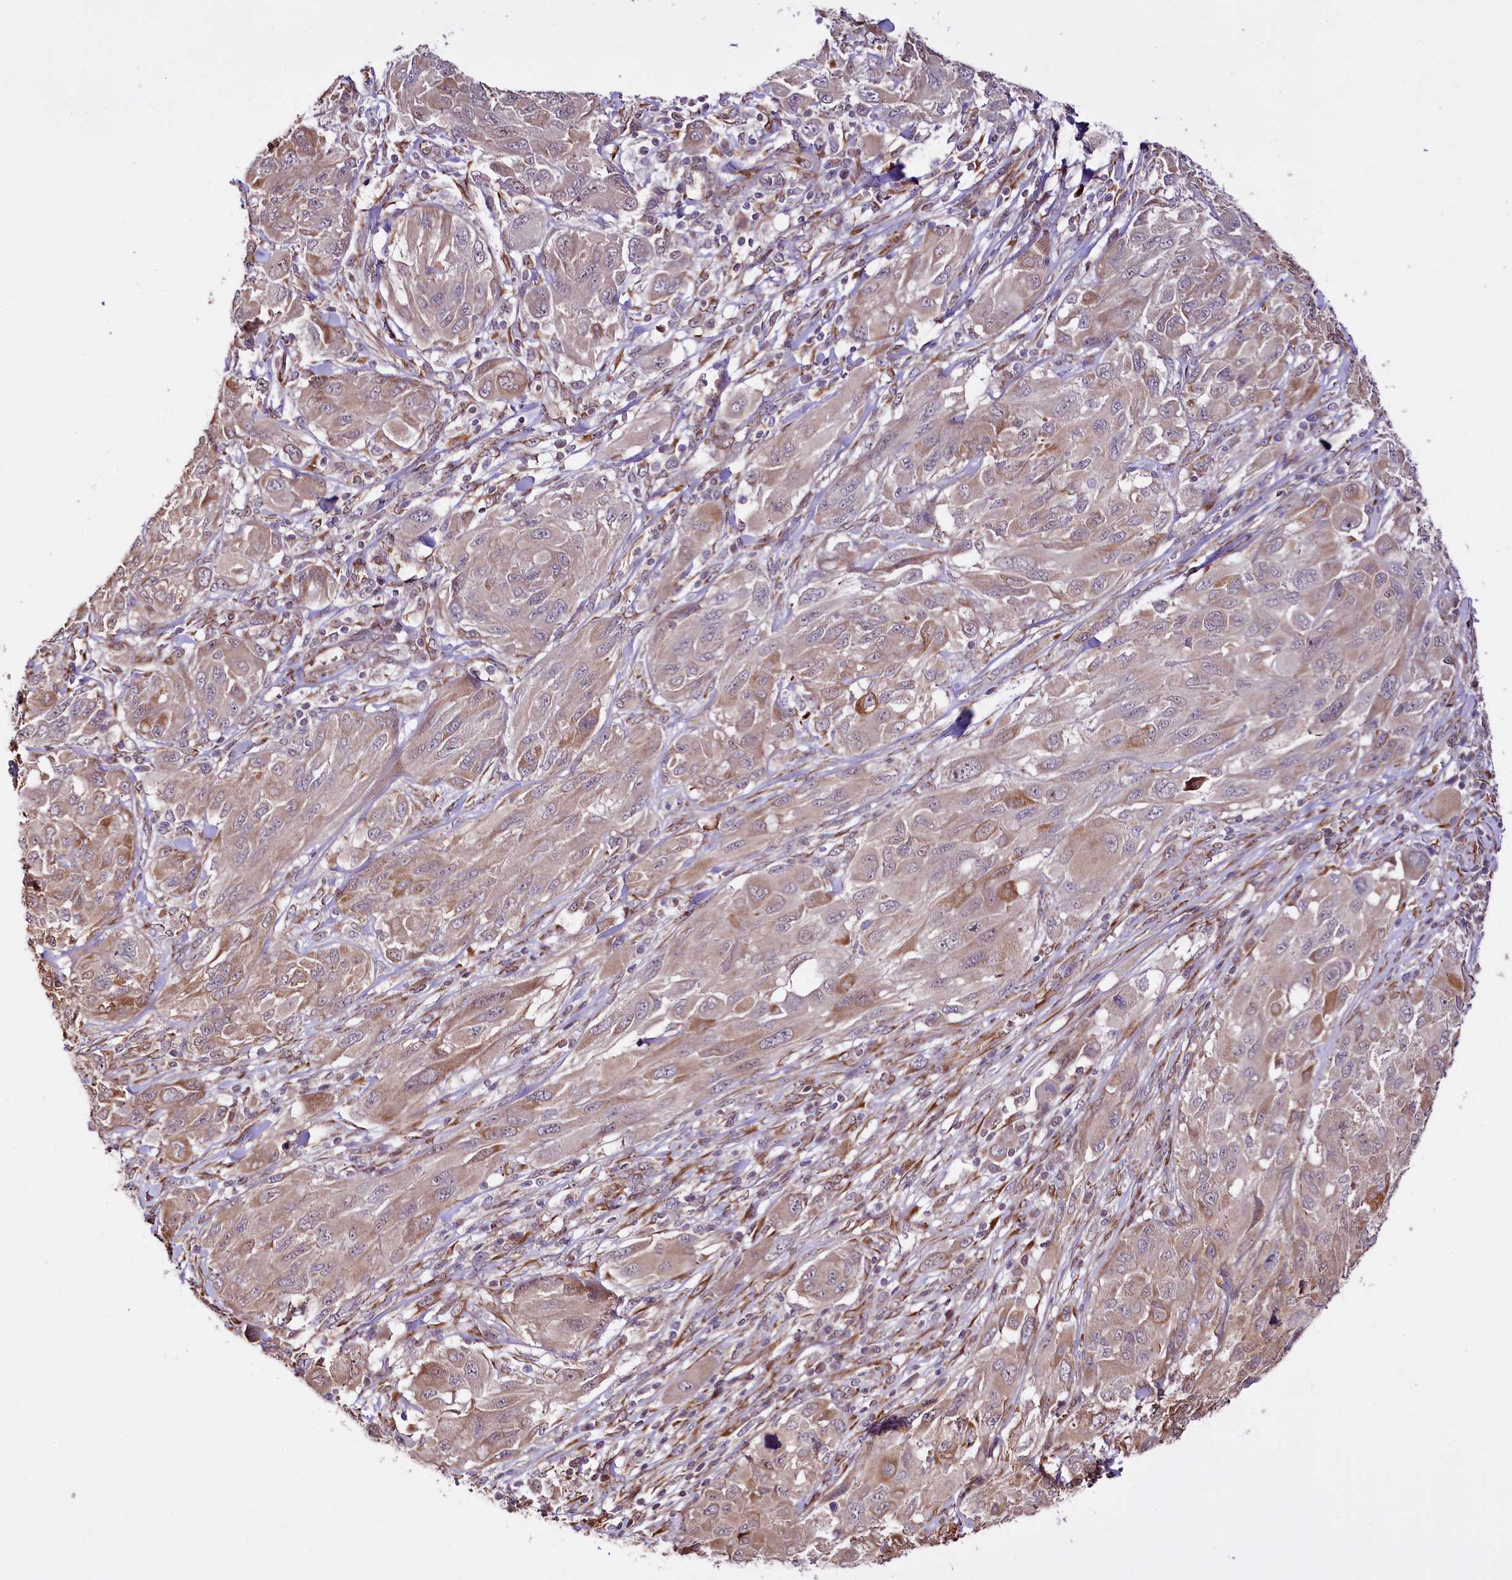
{"staining": {"intensity": "weak", "quantity": "25%-75%", "location": "cytoplasmic/membranous"}, "tissue": "melanoma", "cell_type": "Tumor cells", "image_type": "cancer", "snomed": [{"axis": "morphology", "description": "Malignant melanoma, NOS"}, {"axis": "topography", "description": "Skin"}], "caption": "Malignant melanoma stained with IHC exhibits weak cytoplasmic/membranous expression in approximately 25%-75% of tumor cells. The staining was performed using DAB, with brown indicating positive protein expression. Nuclei are stained blue with hematoxylin.", "gene": "CUTC", "patient": {"sex": "female", "age": 91}}